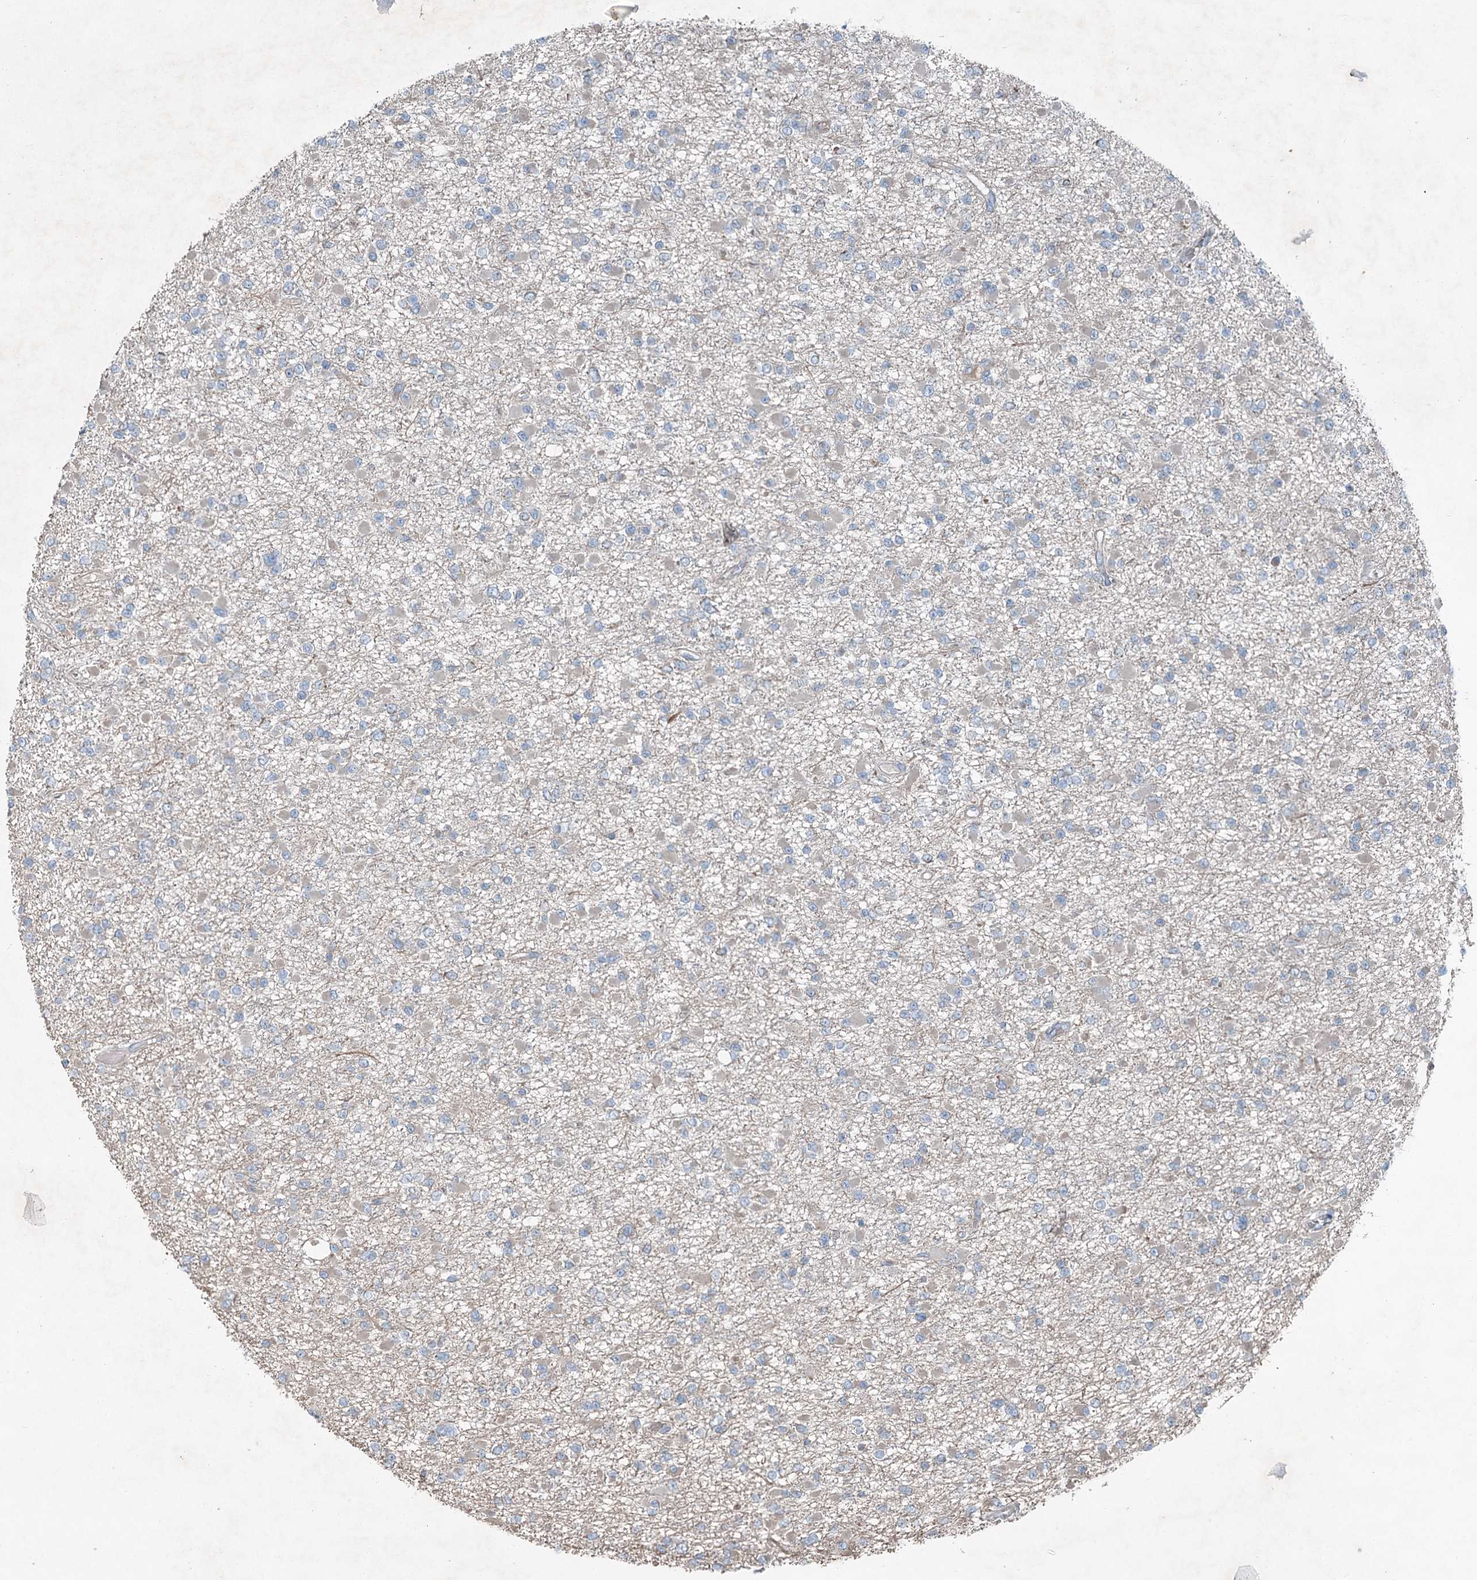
{"staining": {"intensity": "negative", "quantity": "none", "location": "none"}, "tissue": "glioma", "cell_type": "Tumor cells", "image_type": "cancer", "snomed": [{"axis": "morphology", "description": "Glioma, malignant, Low grade"}, {"axis": "topography", "description": "Brain"}], "caption": "IHC of human malignant glioma (low-grade) exhibits no staining in tumor cells.", "gene": "CHCHD5", "patient": {"sex": "female", "age": 22}}